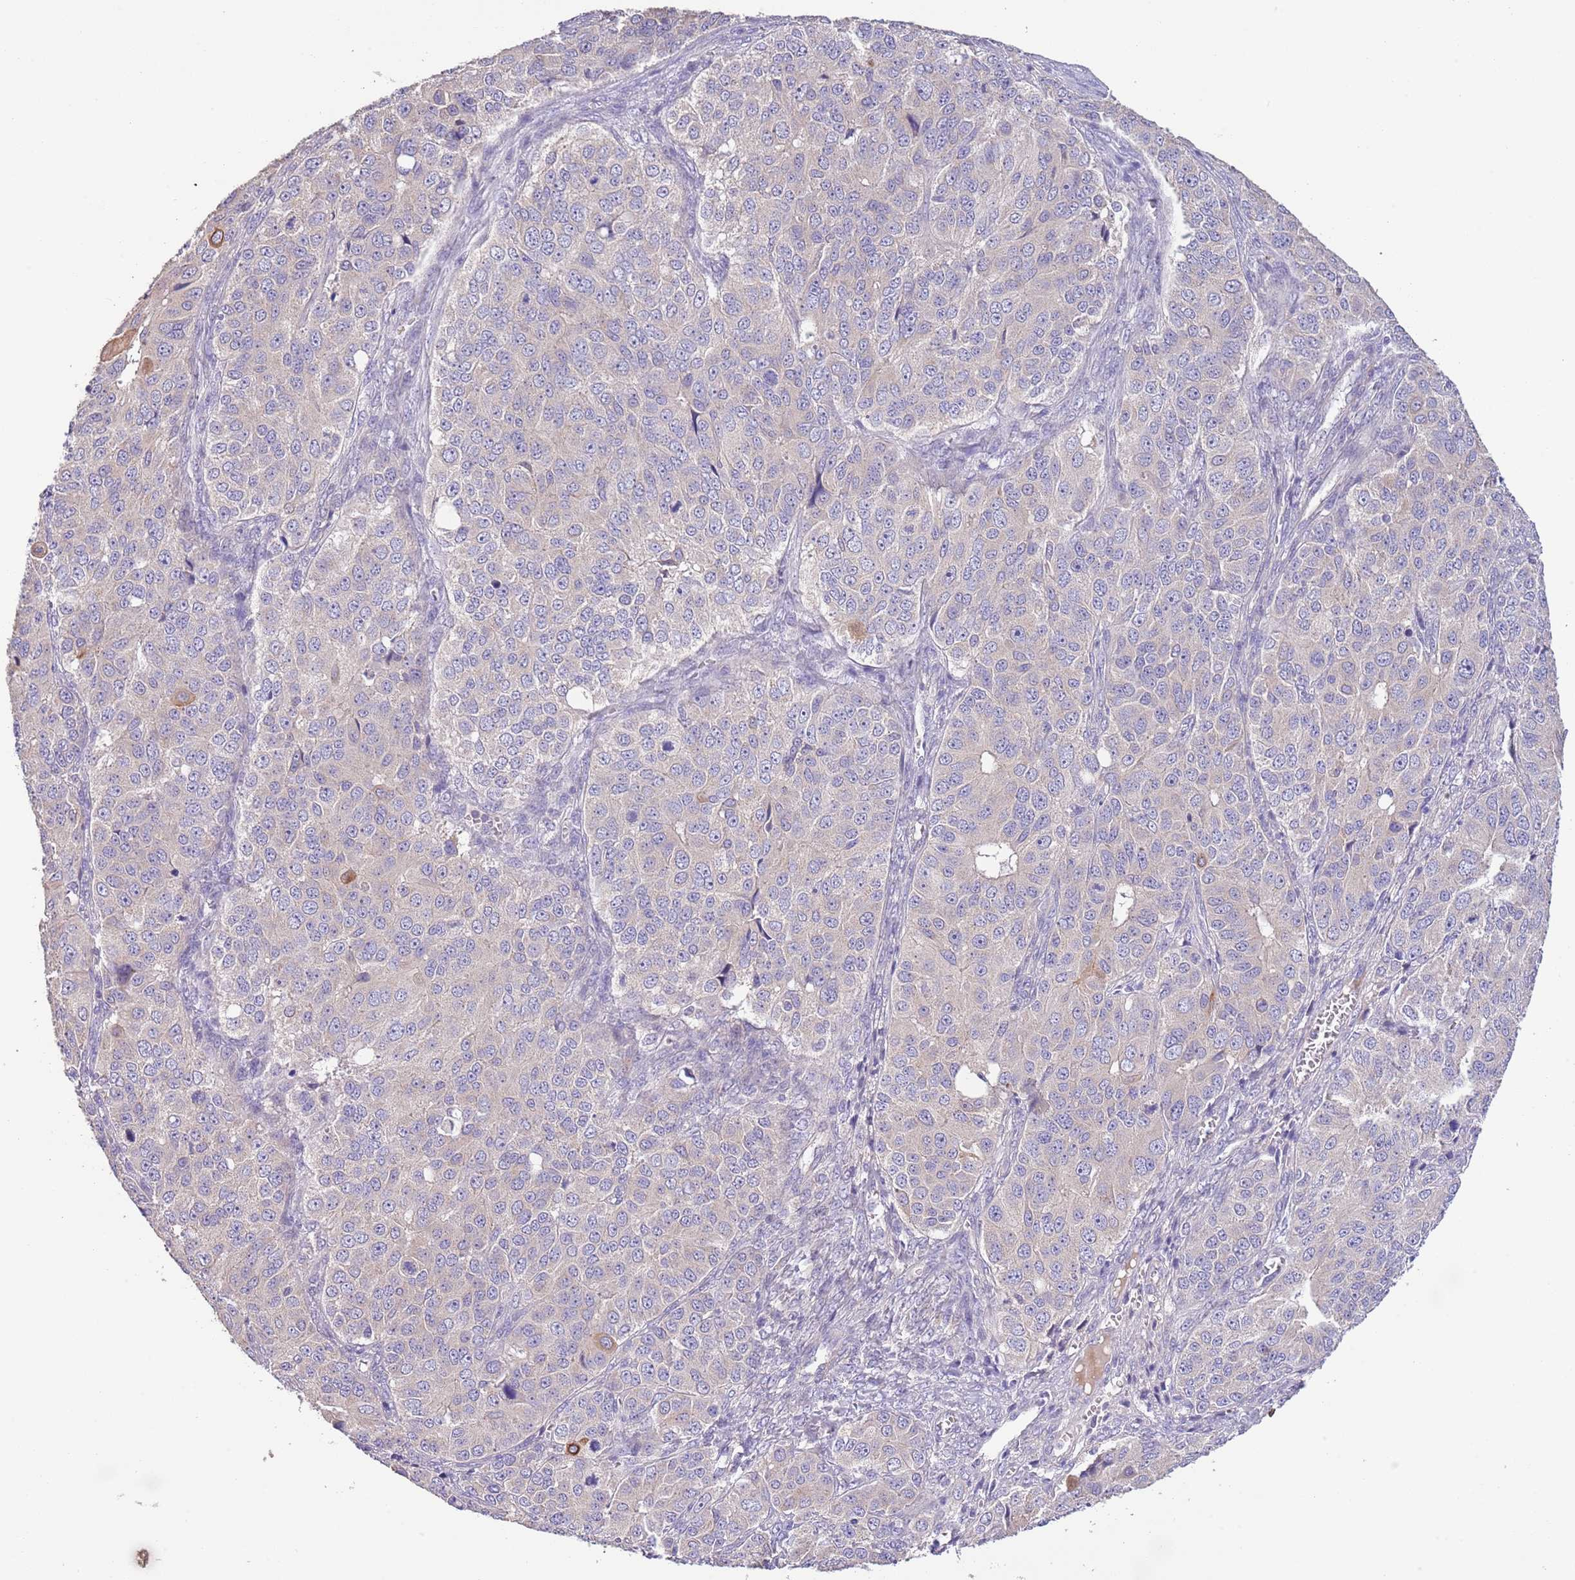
{"staining": {"intensity": "negative", "quantity": "none", "location": "none"}, "tissue": "ovarian cancer", "cell_type": "Tumor cells", "image_type": "cancer", "snomed": [{"axis": "morphology", "description": "Carcinoma, endometroid"}, {"axis": "topography", "description": "Ovary"}], "caption": "Endometroid carcinoma (ovarian) was stained to show a protein in brown. There is no significant staining in tumor cells.", "gene": "ZNF658", "patient": {"sex": "female", "age": 51}}